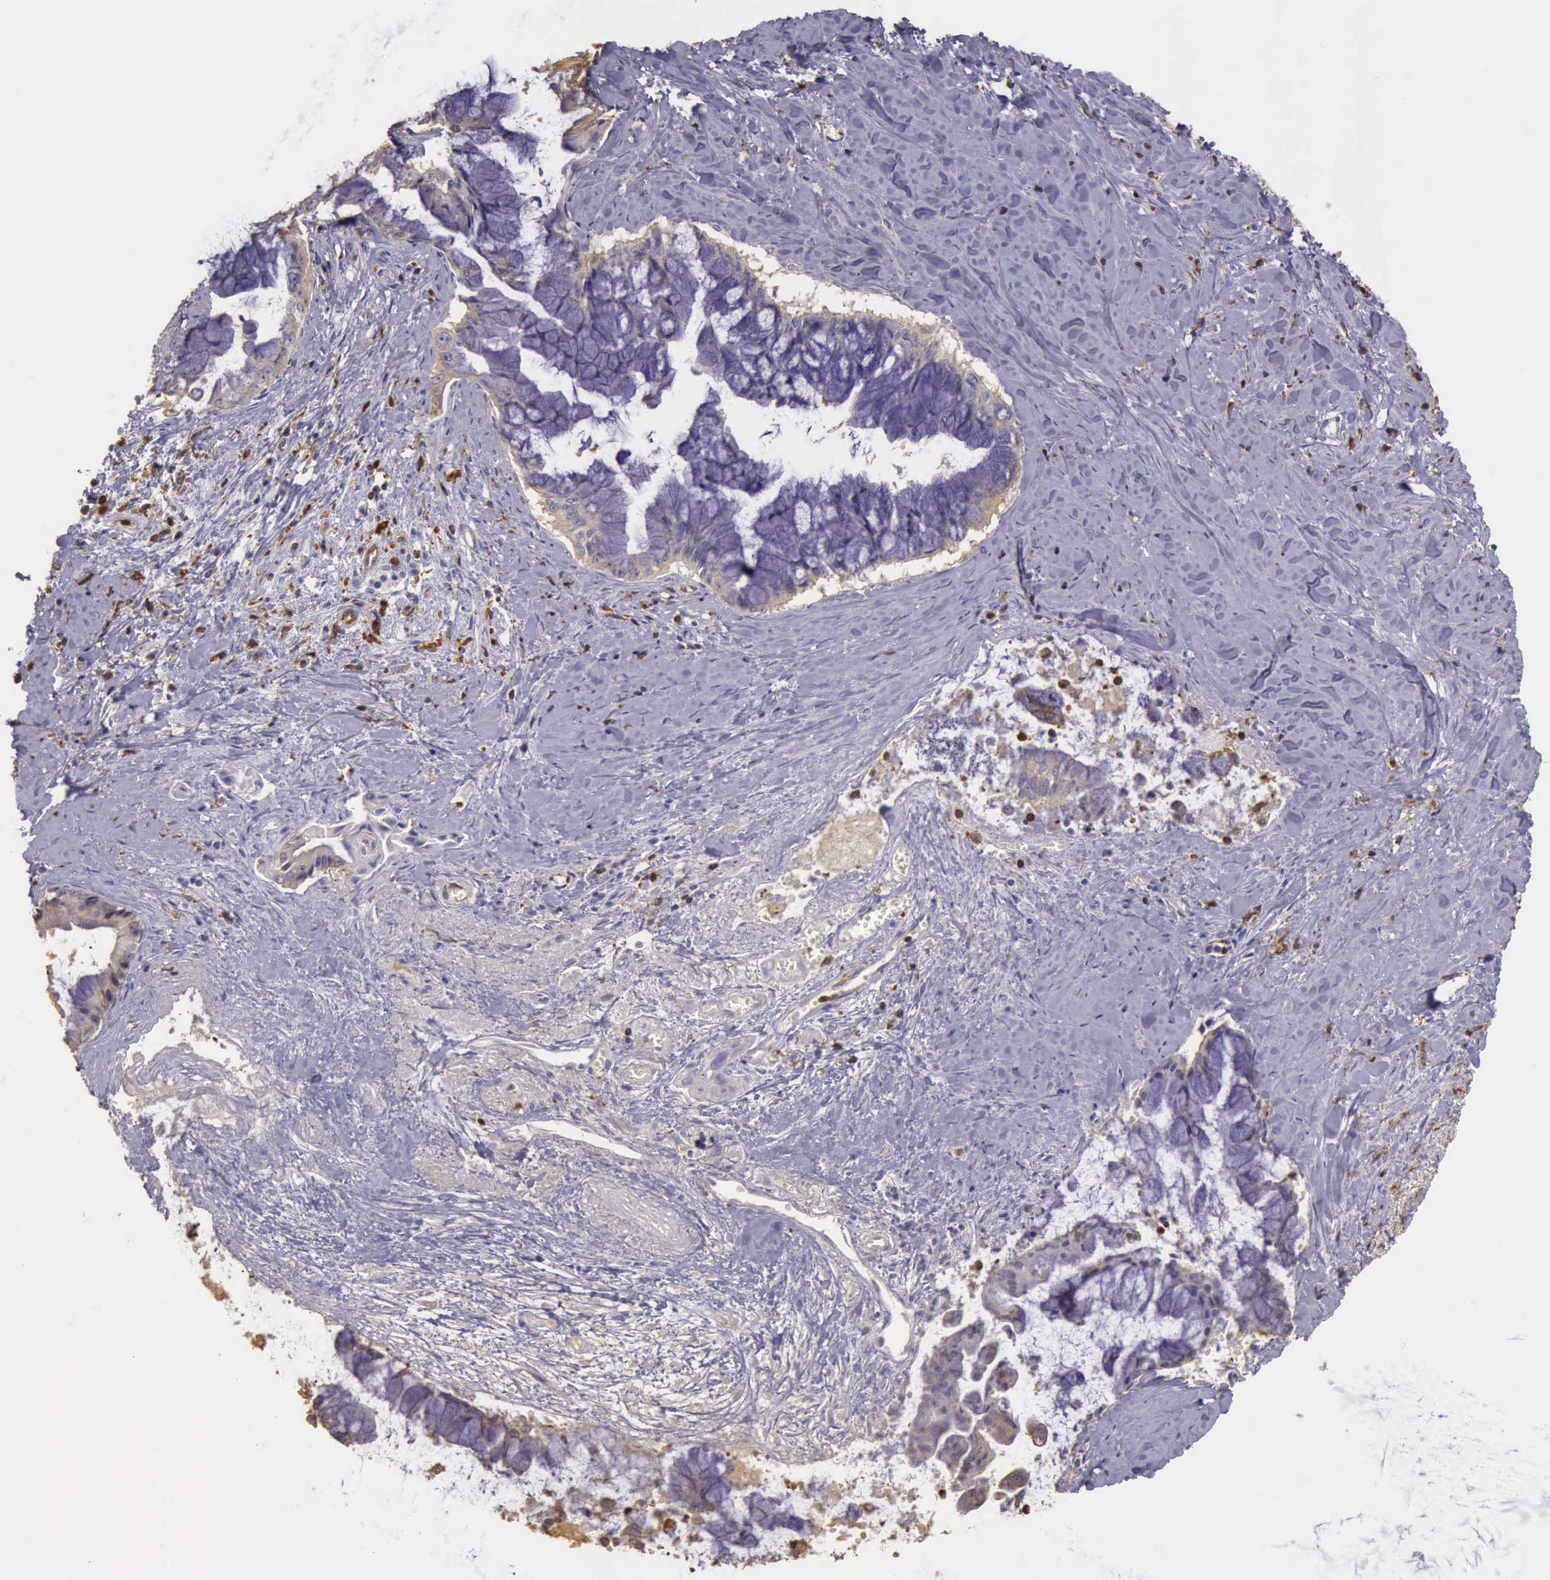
{"staining": {"intensity": "weak", "quantity": "25%-75%", "location": "cytoplasmic/membranous"}, "tissue": "pancreatic cancer", "cell_type": "Tumor cells", "image_type": "cancer", "snomed": [{"axis": "morphology", "description": "Adenocarcinoma, NOS"}, {"axis": "topography", "description": "Pancreas"}], "caption": "This histopathology image demonstrates pancreatic cancer (adenocarcinoma) stained with IHC to label a protein in brown. The cytoplasmic/membranous of tumor cells show weak positivity for the protein. Nuclei are counter-stained blue.", "gene": "ARHGAP4", "patient": {"sex": "male", "age": 59}}